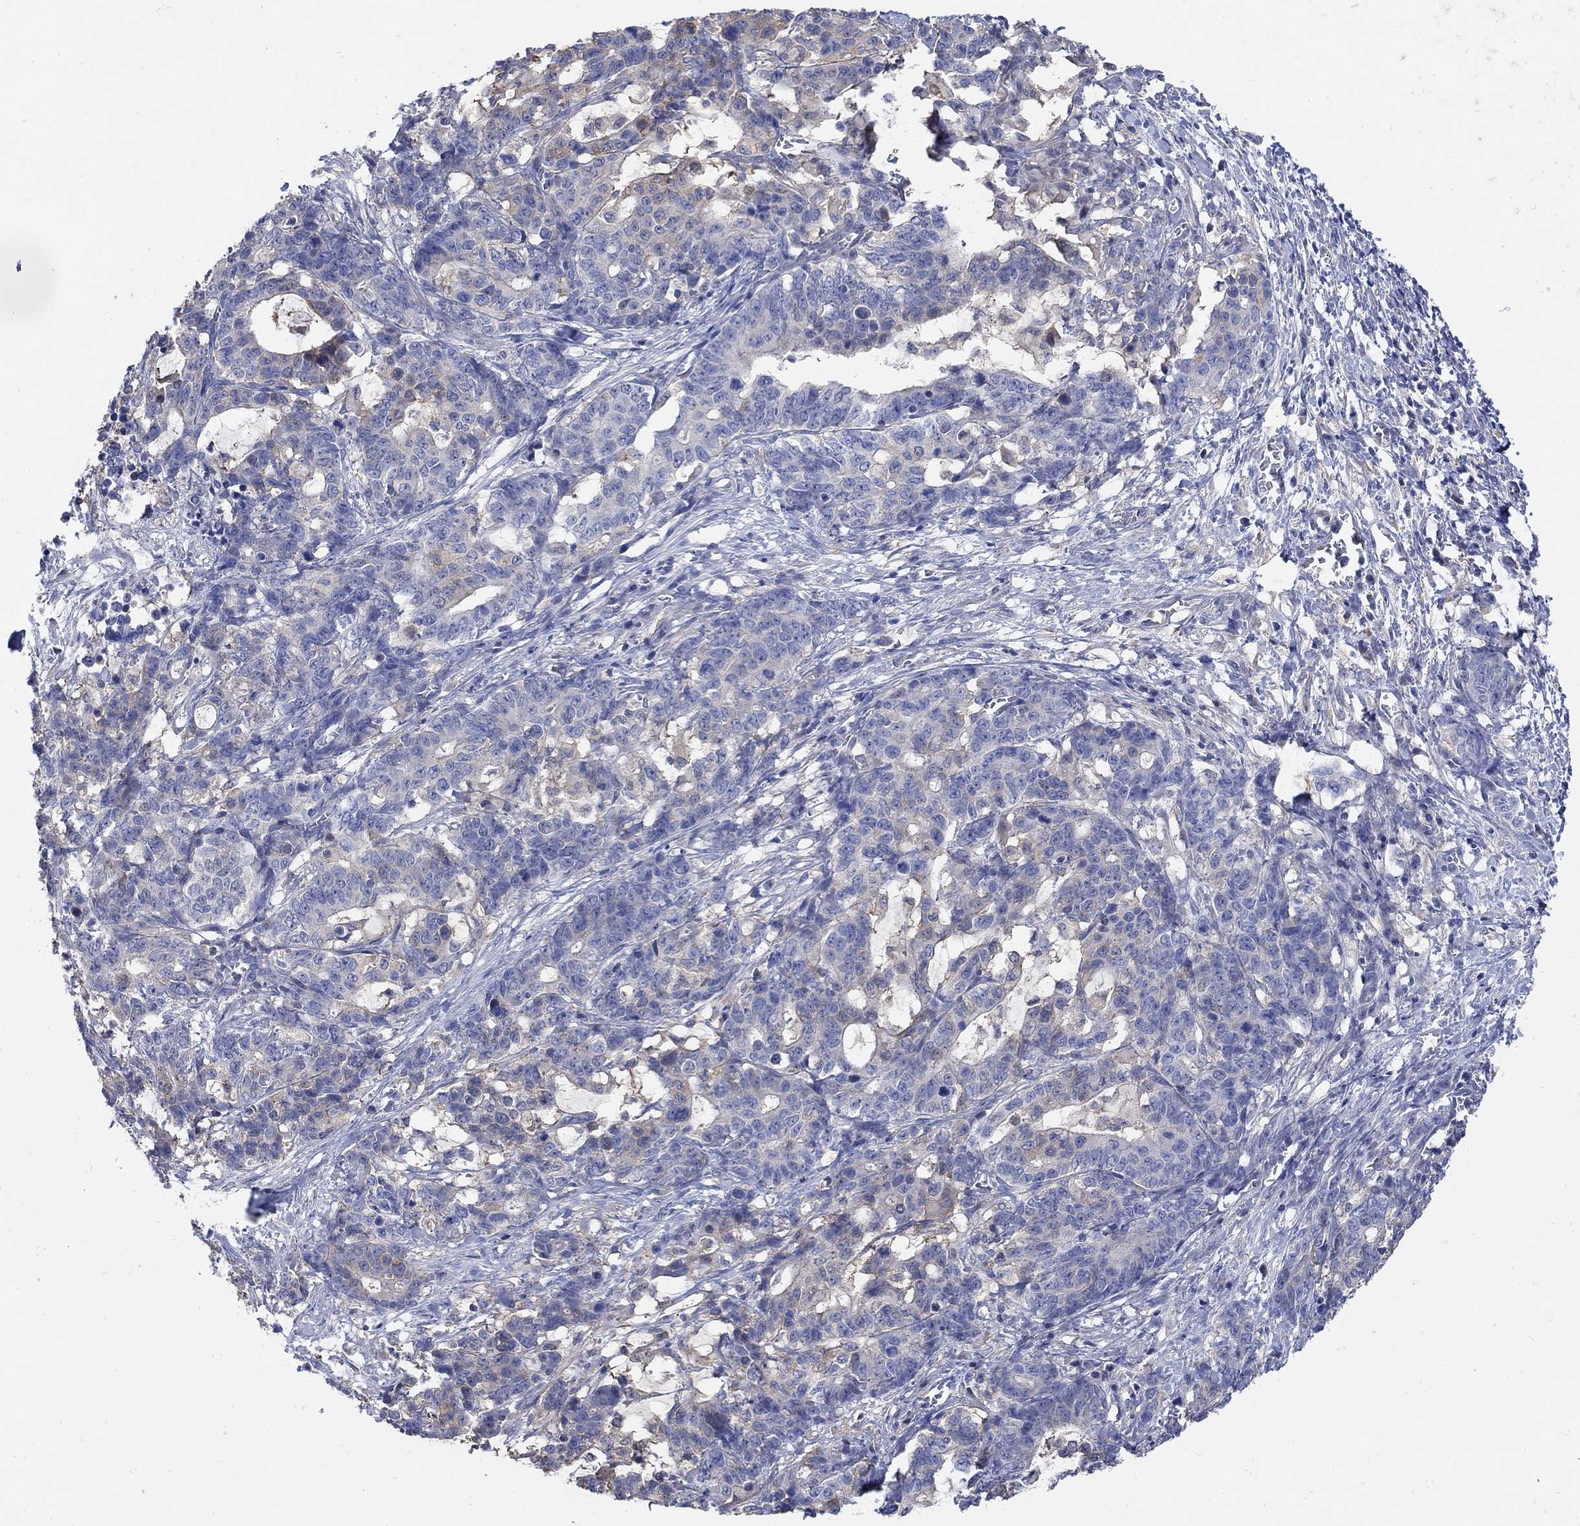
{"staining": {"intensity": "weak", "quantity": "<25%", "location": "cytoplasmic/membranous"}, "tissue": "stomach cancer", "cell_type": "Tumor cells", "image_type": "cancer", "snomed": [{"axis": "morphology", "description": "Normal tissue, NOS"}, {"axis": "morphology", "description": "Adenocarcinoma, NOS"}, {"axis": "topography", "description": "Stomach"}], "caption": "IHC image of human stomach adenocarcinoma stained for a protein (brown), which exhibits no expression in tumor cells.", "gene": "TEKT3", "patient": {"sex": "female", "age": 64}}